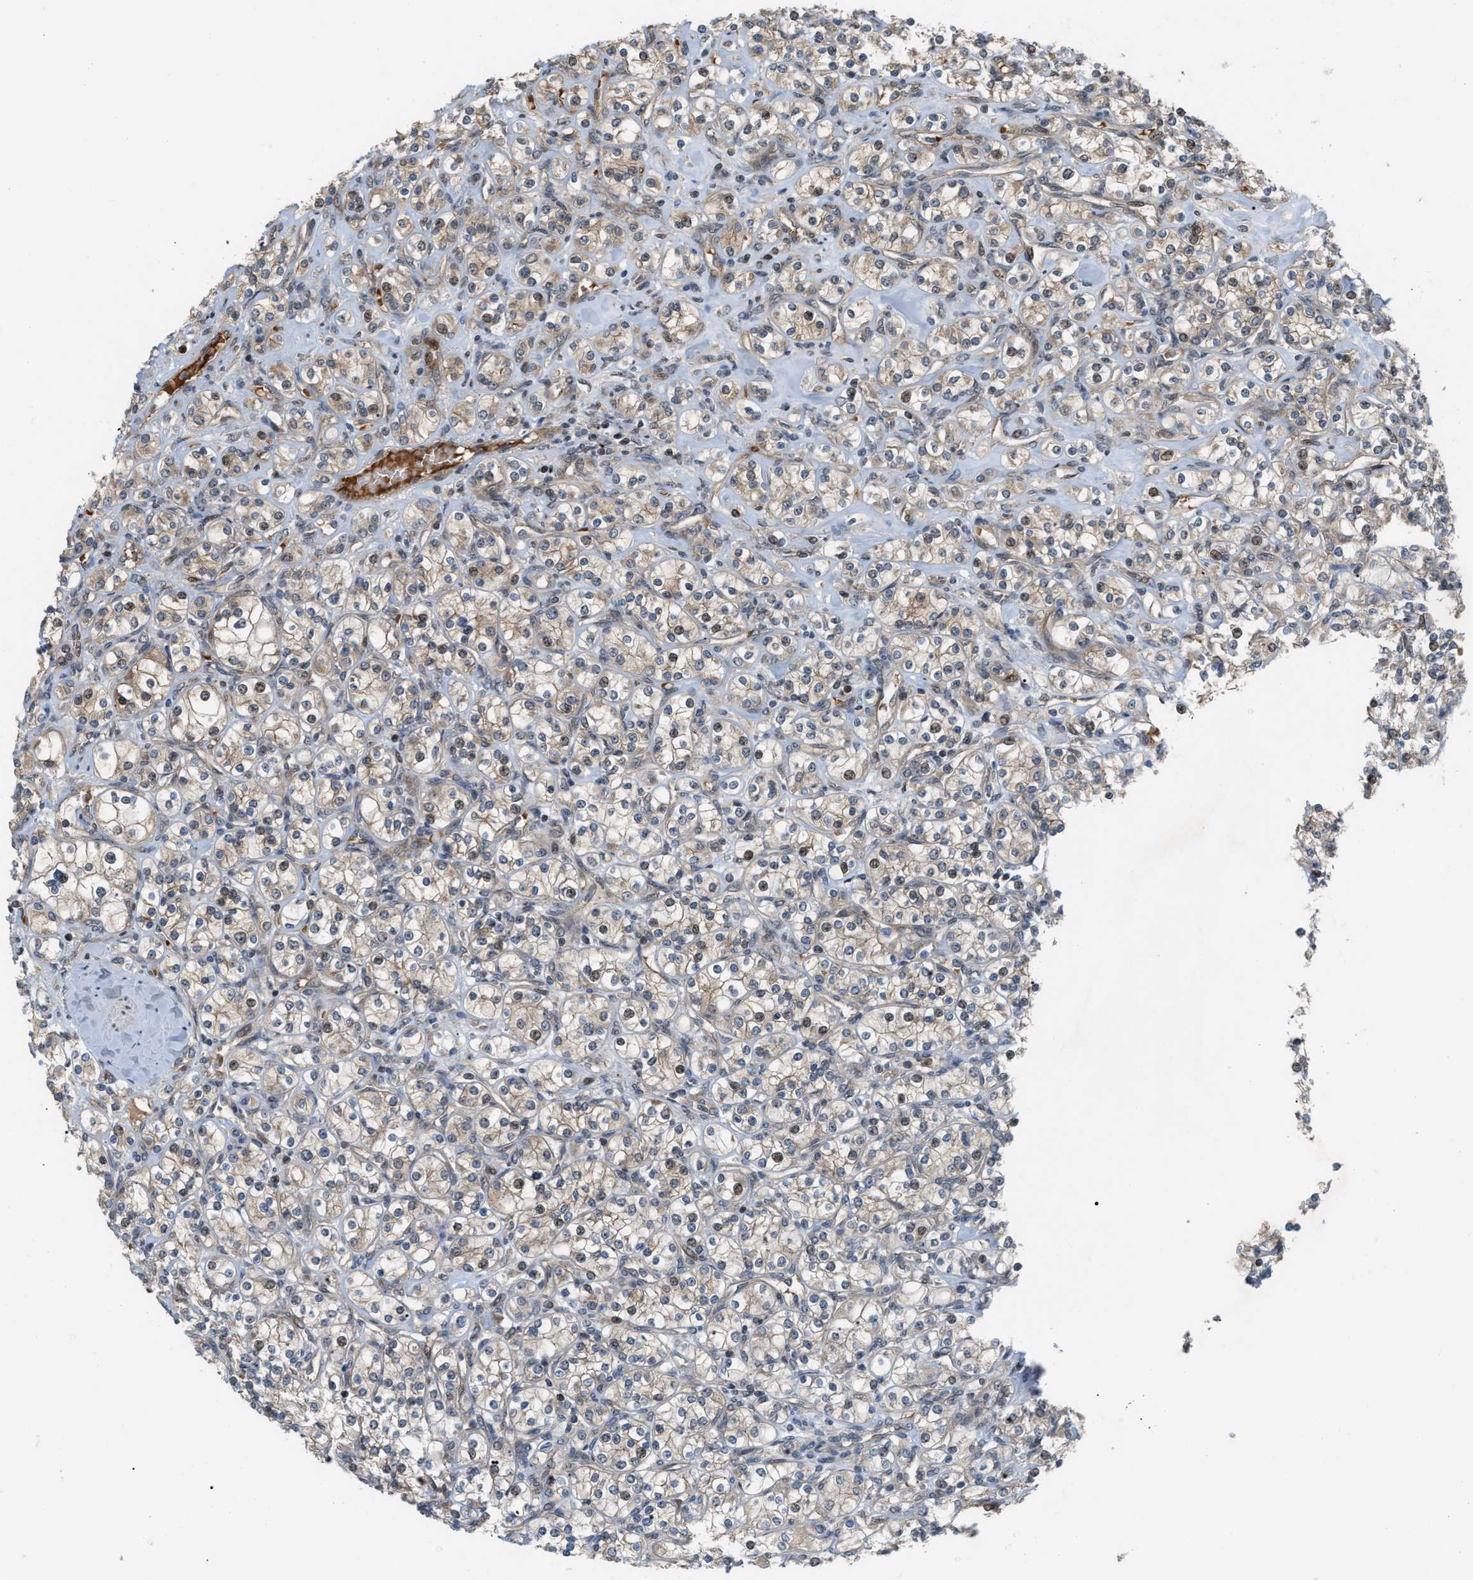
{"staining": {"intensity": "weak", "quantity": "25%-75%", "location": "cytoplasmic/membranous"}, "tissue": "renal cancer", "cell_type": "Tumor cells", "image_type": "cancer", "snomed": [{"axis": "morphology", "description": "Adenocarcinoma, NOS"}, {"axis": "topography", "description": "Kidney"}], "caption": "High-magnification brightfield microscopy of renal cancer (adenocarcinoma) stained with DAB (brown) and counterstained with hematoxylin (blue). tumor cells exhibit weak cytoplasmic/membranous positivity is appreciated in approximately25%-75% of cells. (IHC, brightfield microscopy, high magnification).", "gene": "RFFL", "patient": {"sex": "male", "age": 77}}